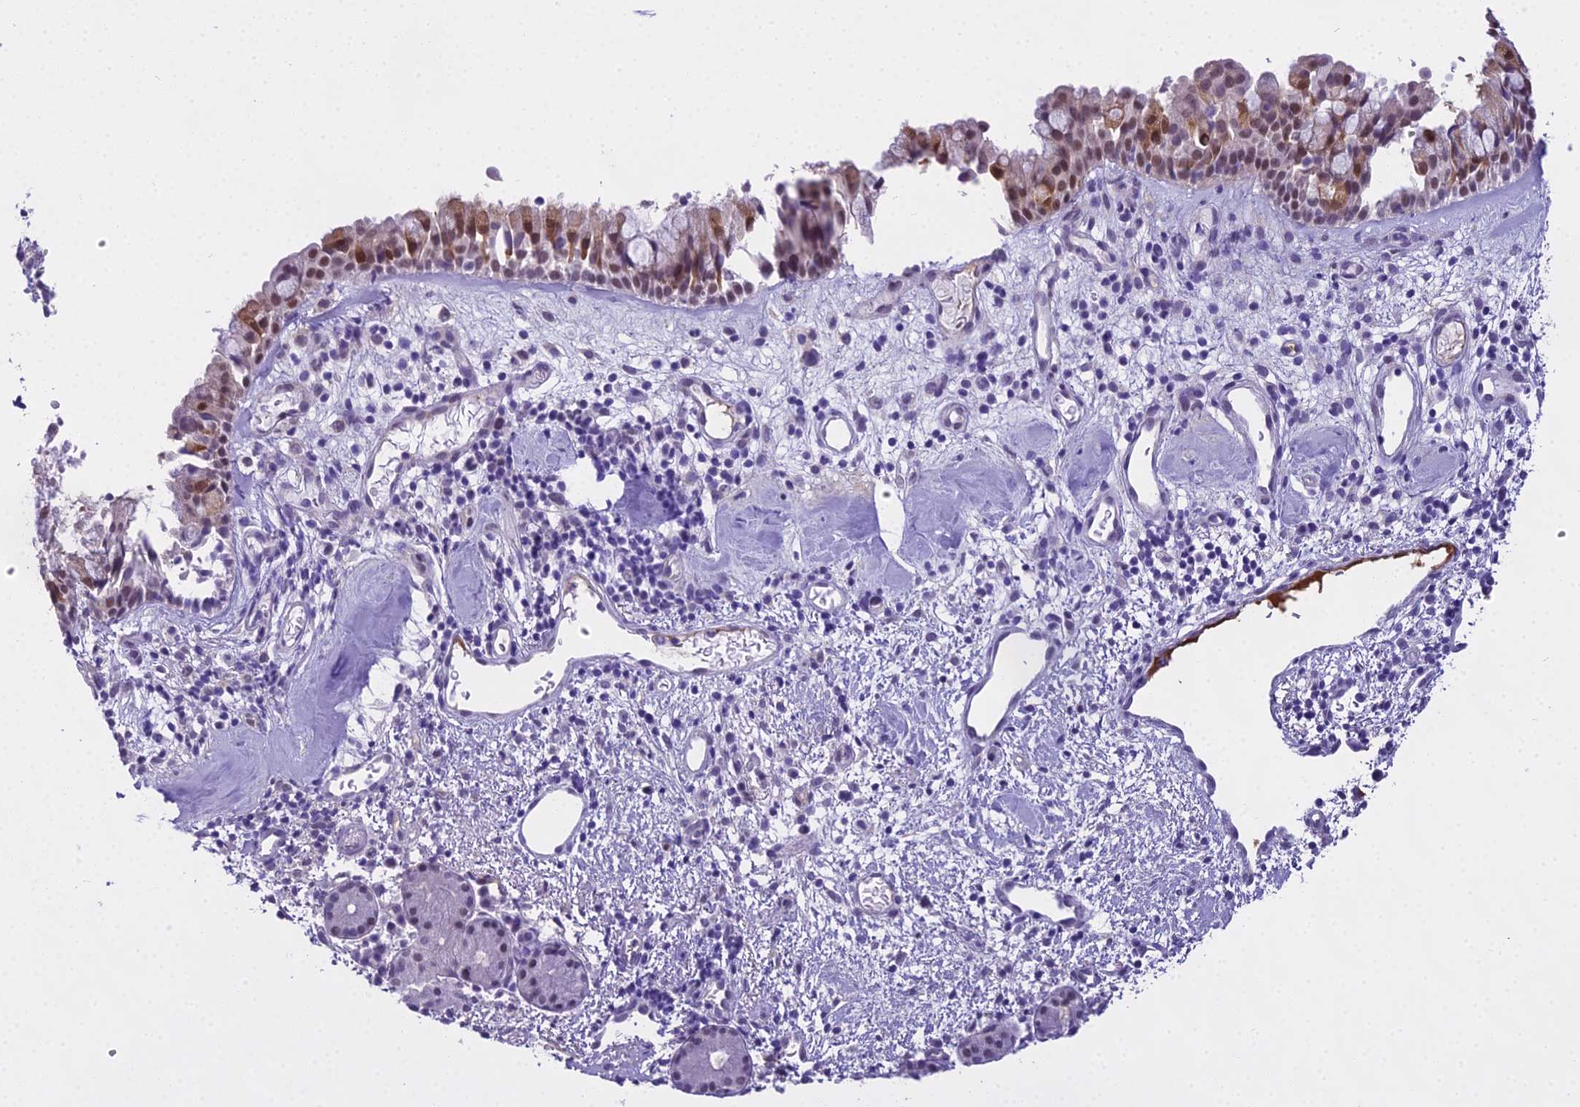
{"staining": {"intensity": "moderate", "quantity": "25%-75%", "location": "cytoplasmic/membranous,nuclear"}, "tissue": "nasopharynx", "cell_type": "Respiratory epithelial cells", "image_type": "normal", "snomed": [{"axis": "morphology", "description": "Normal tissue, NOS"}, {"axis": "topography", "description": "Nasopharynx"}], "caption": "A medium amount of moderate cytoplasmic/membranous,nuclear expression is appreciated in about 25%-75% of respiratory epithelial cells in normal nasopharynx.", "gene": "MAT2A", "patient": {"sex": "male", "age": 82}}